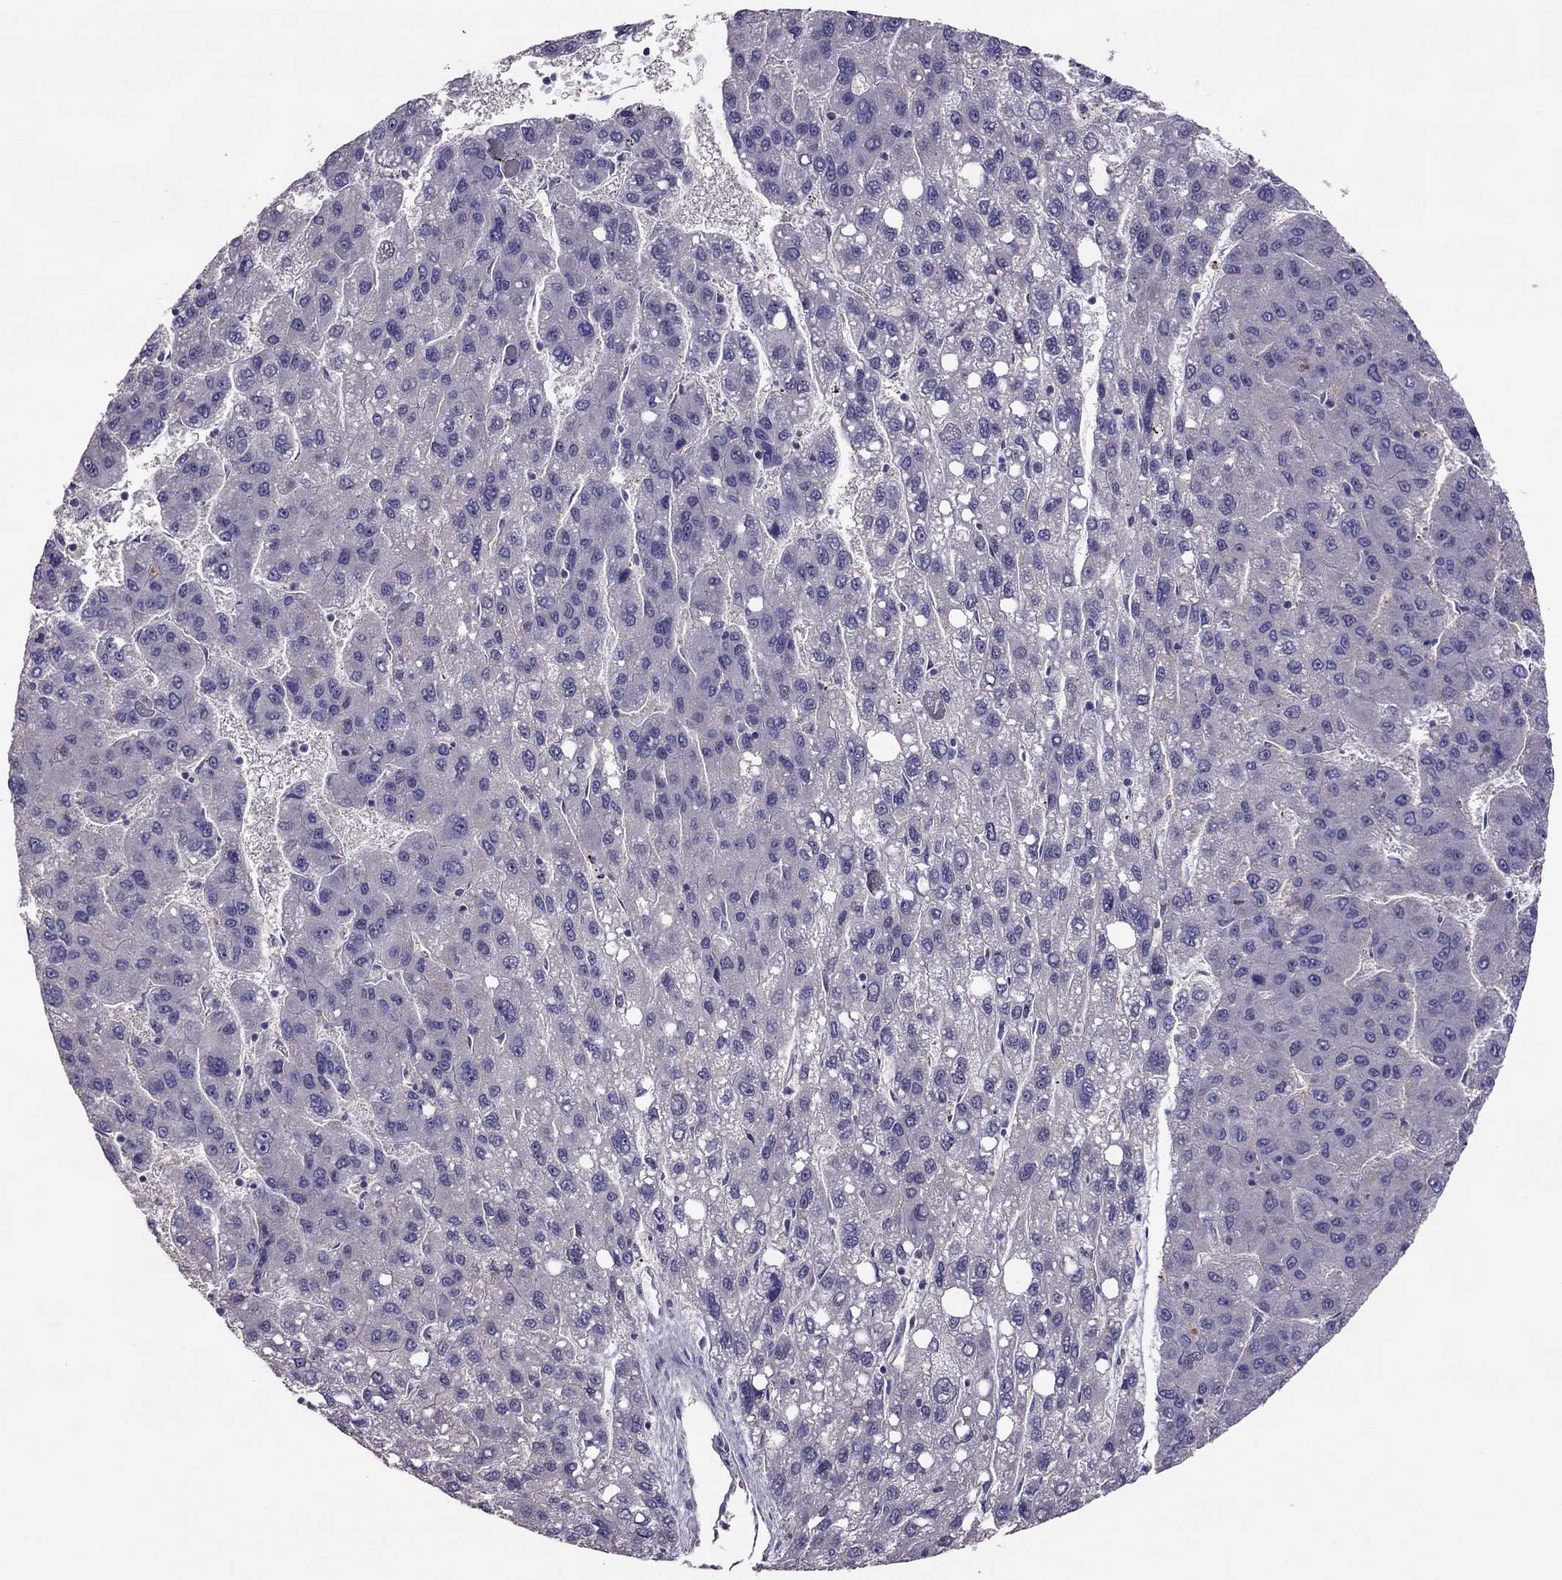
{"staining": {"intensity": "negative", "quantity": "none", "location": "none"}, "tissue": "liver cancer", "cell_type": "Tumor cells", "image_type": "cancer", "snomed": [{"axis": "morphology", "description": "Carcinoma, Hepatocellular, NOS"}, {"axis": "topography", "description": "Liver"}], "caption": "Immunohistochemistry (IHC) micrograph of liver cancer (hepatocellular carcinoma) stained for a protein (brown), which shows no expression in tumor cells. (Stains: DAB (3,3'-diaminobenzidine) immunohistochemistry (IHC) with hematoxylin counter stain, Microscopy: brightfield microscopy at high magnification).", "gene": "LRRC46", "patient": {"sex": "female", "age": 82}}